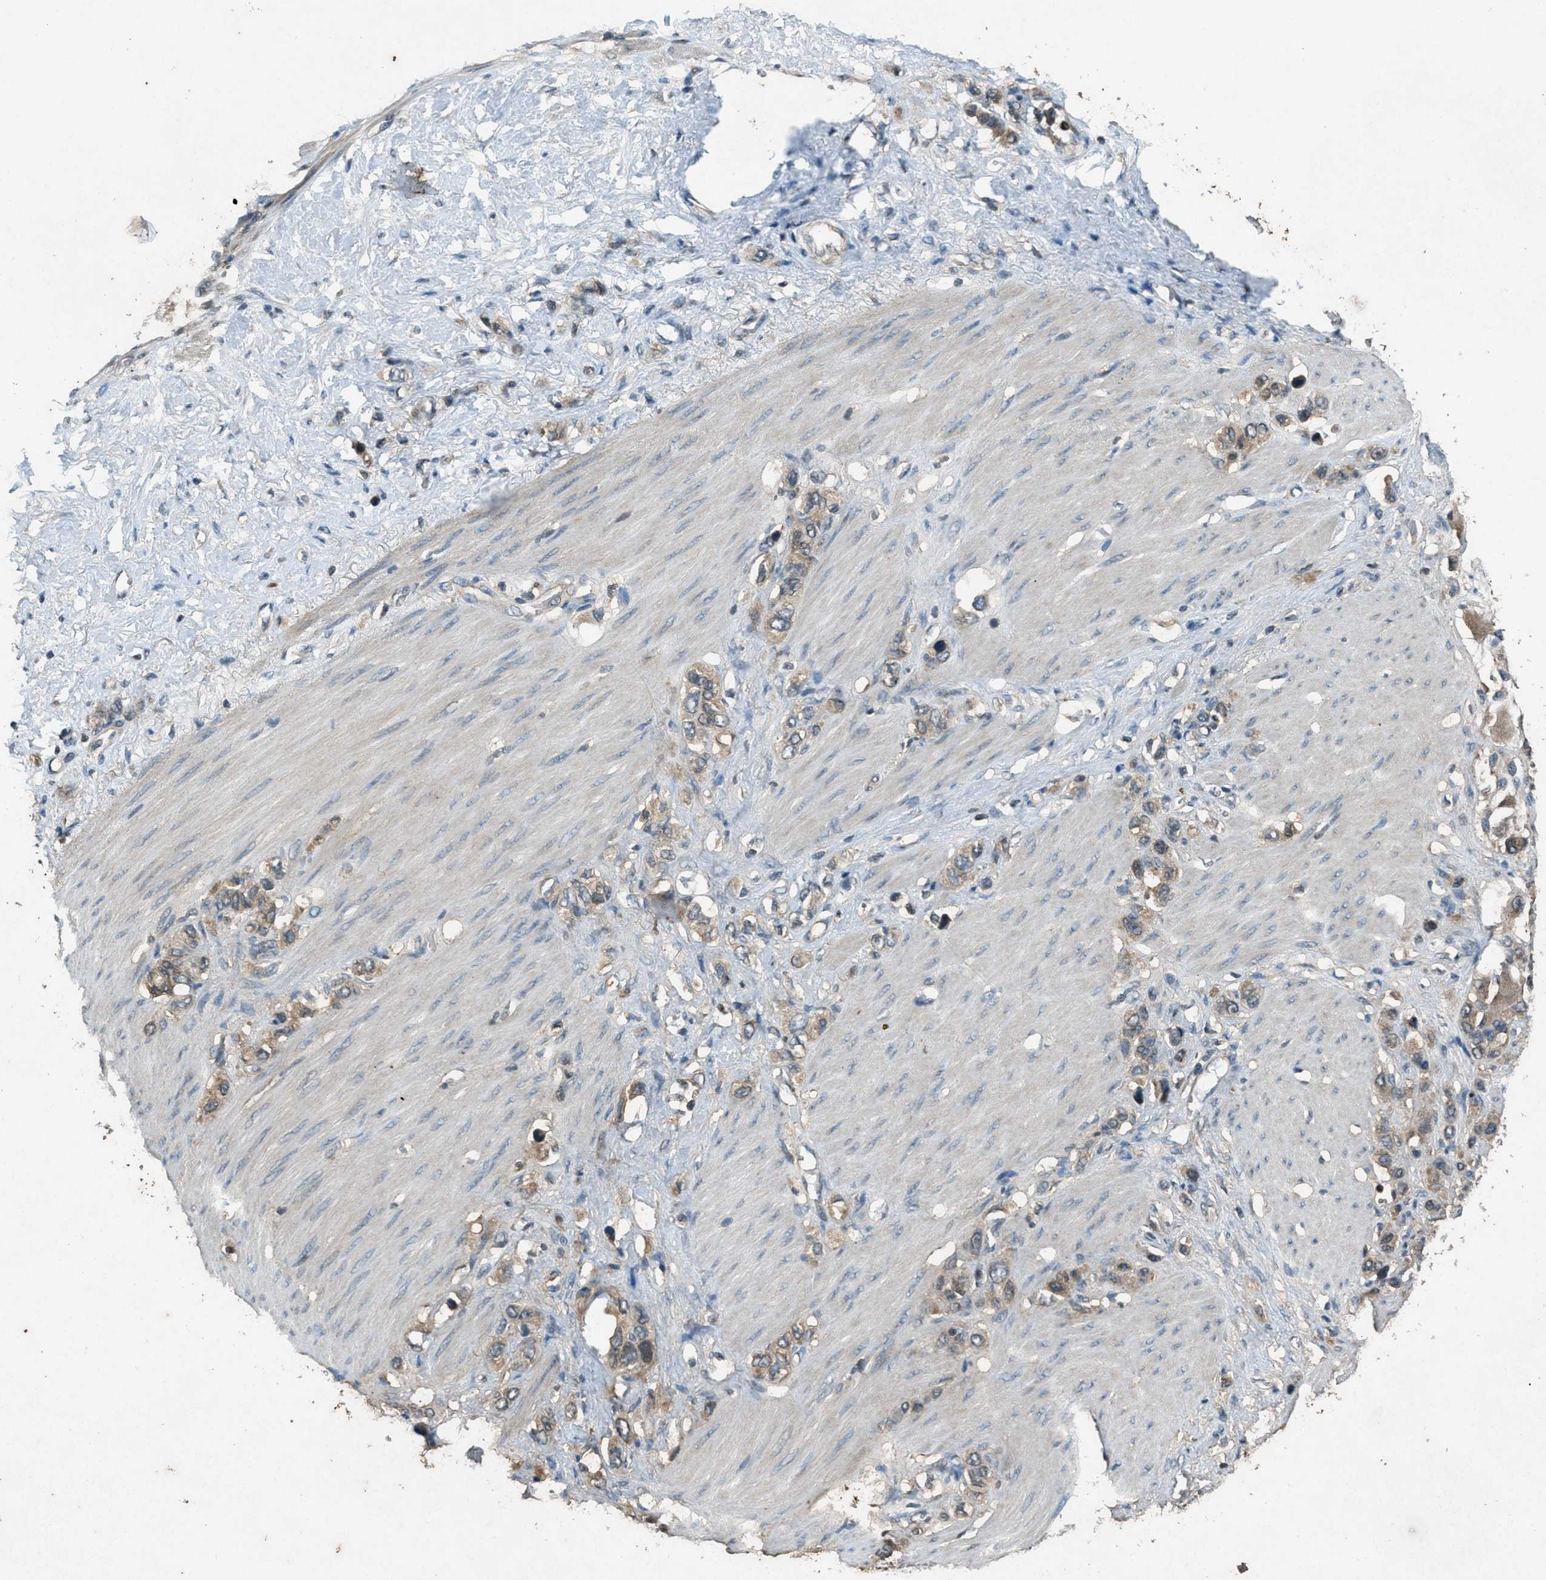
{"staining": {"intensity": "weak", "quantity": ">75%", "location": "cytoplasmic/membranous"}, "tissue": "stomach cancer", "cell_type": "Tumor cells", "image_type": "cancer", "snomed": [{"axis": "morphology", "description": "Adenocarcinoma, NOS"}, {"axis": "morphology", "description": "Adenocarcinoma, High grade"}, {"axis": "topography", "description": "Stomach, upper"}, {"axis": "topography", "description": "Stomach, lower"}], "caption": "A brown stain labels weak cytoplasmic/membranous staining of a protein in high-grade adenocarcinoma (stomach) tumor cells. (IHC, brightfield microscopy, high magnification).", "gene": "DUSP6", "patient": {"sex": "female", "age": 65}}